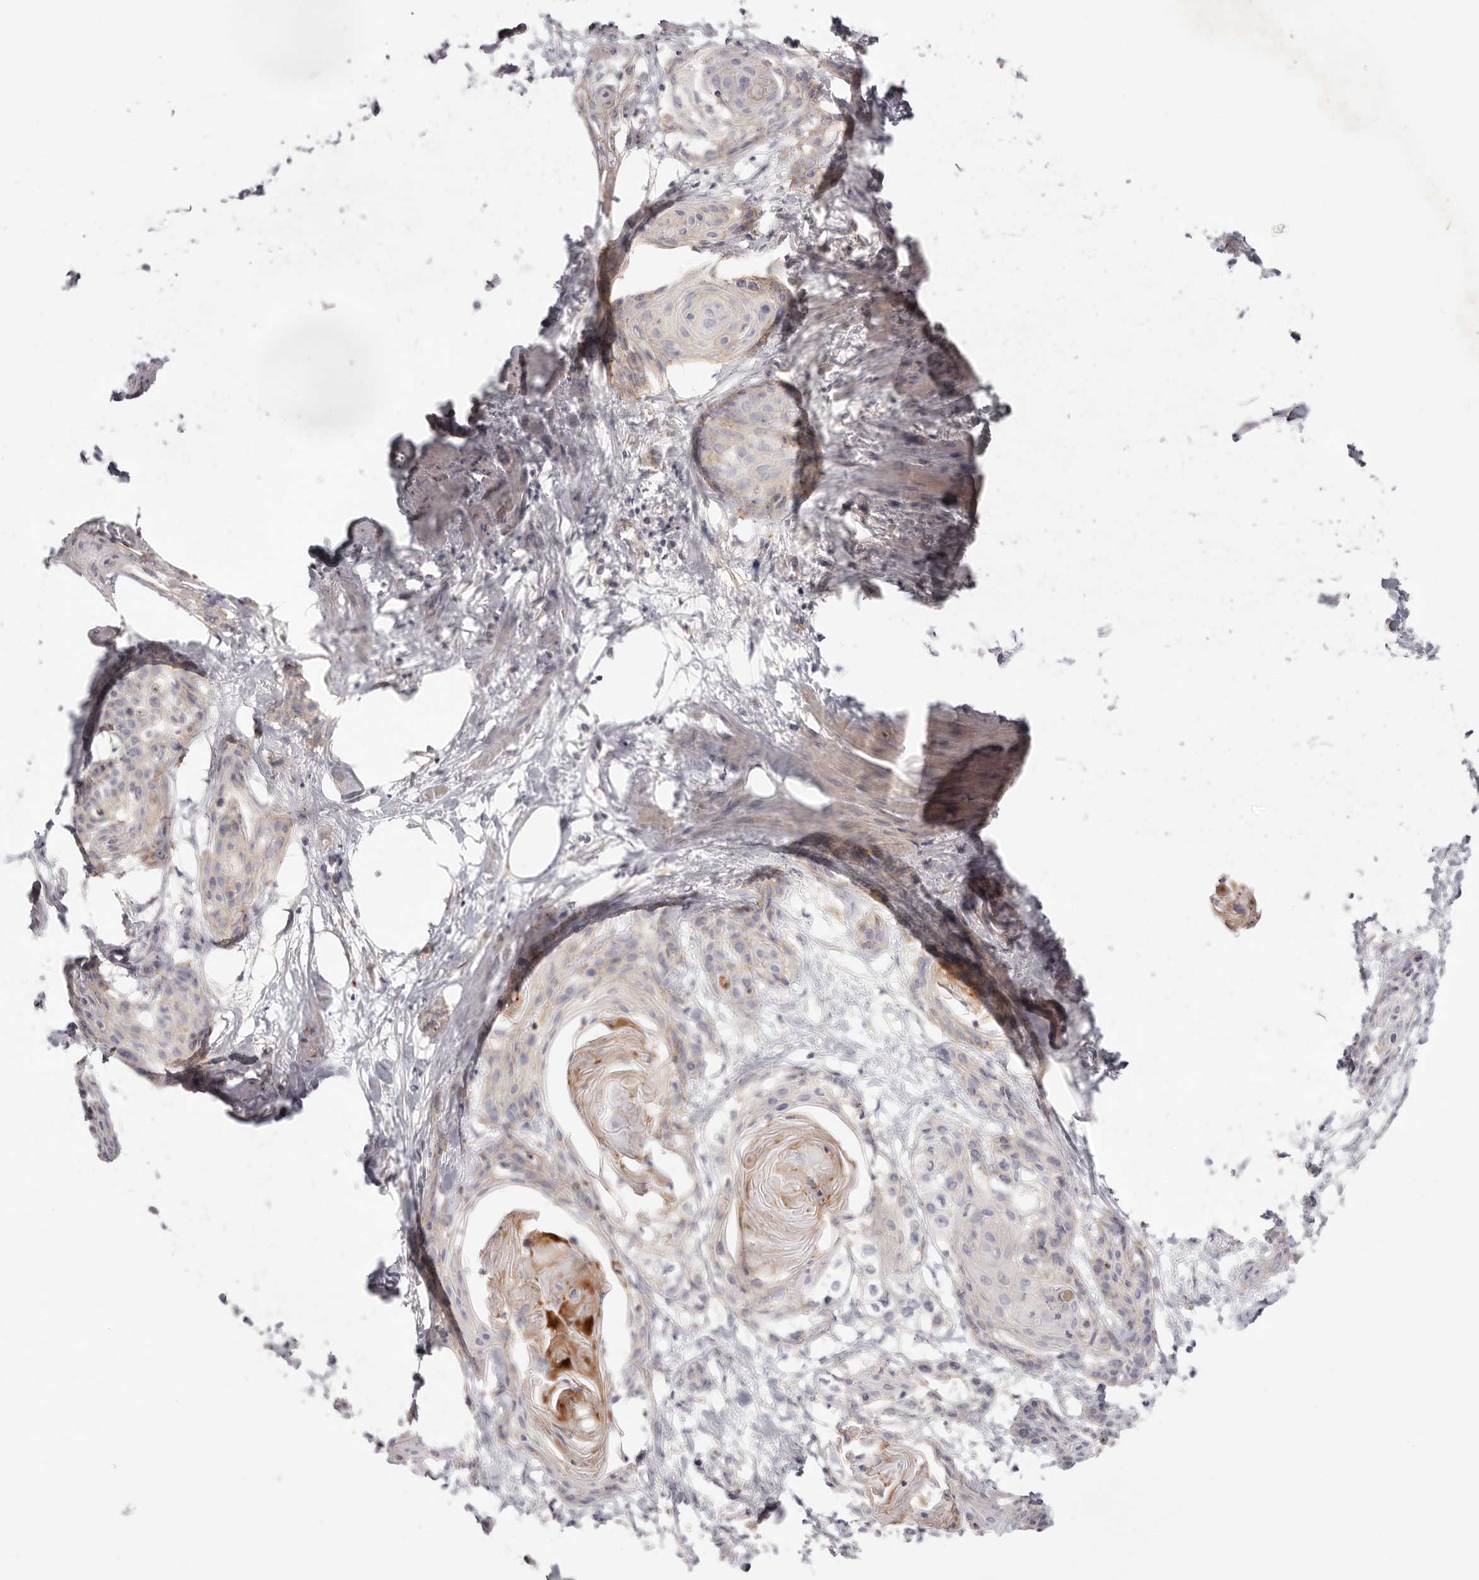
{"staining": {"intensity": "negative", "quantity": "none", "location": "none"}, "tissue": "cervical cancer", "cell_type": "Tumor cells", "image_type": "cancer", "snomed": [{"axis": "morphology", "description": "Squamous cell carcinoma, NOS"}, {"axis": "topography", "description": "Cervix"}], "caption": "High power microscopy micrograph of an immunohistochemistry (IHC) micrograph of squamous cell carcinoma (cervical), revealing no significant positivity in tumor cells.", "gene": "SLC35B2", "patient": {"sex": "female", "age": 57}}